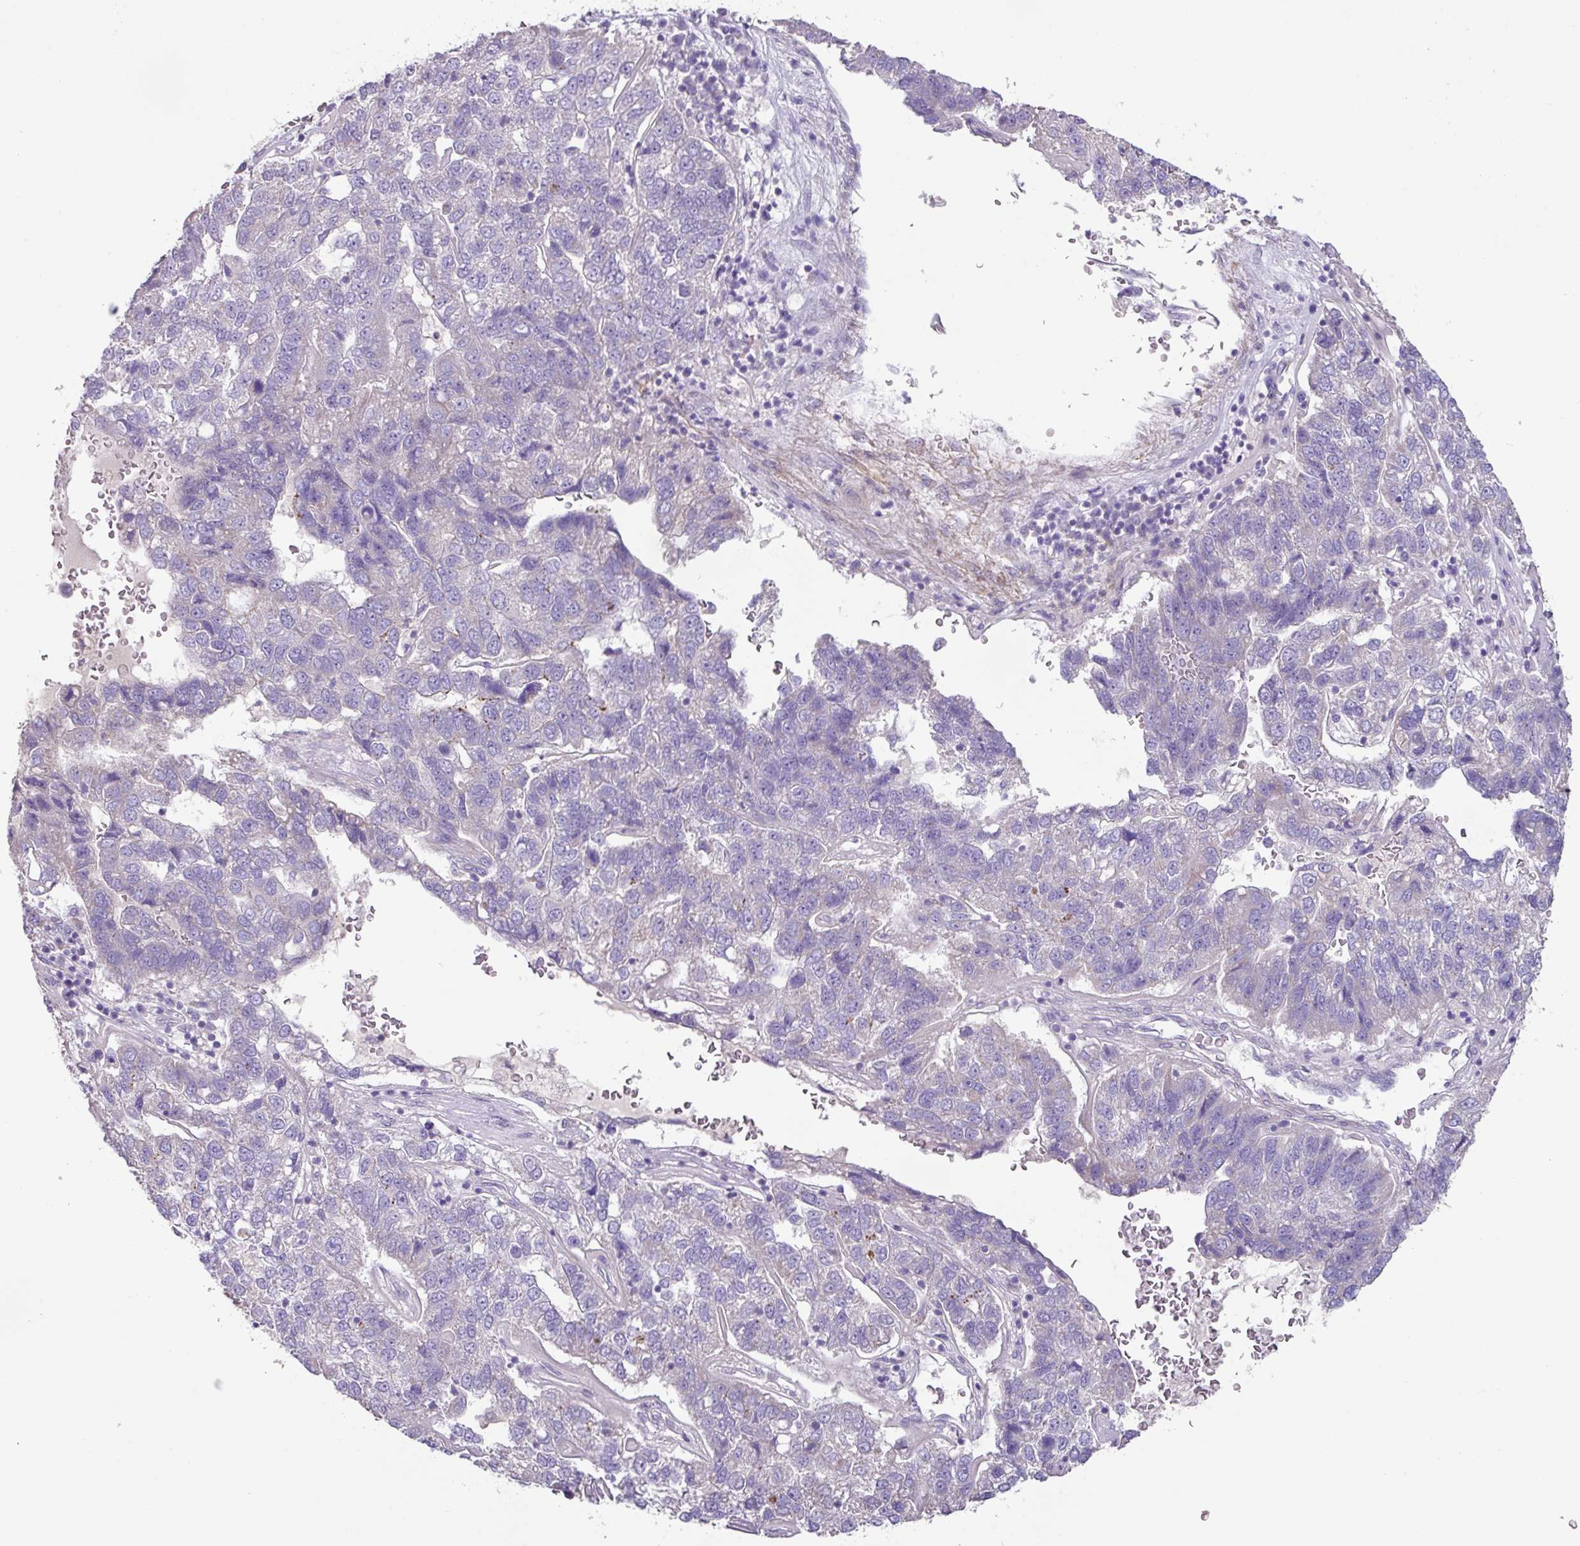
{"staining": {"intensity": "negative", "quantity": "none", "location": "none"}, "tissue": "pancreatic cancer", "cell_type": "Tumor cells", "image_type": "cancer", "snomed": [{"axis": "morphology", "description": "Adenocarcinoma, NOS"}, {"axis": "topography", "description": "Pancreas"}], "caption": "A micrograph of pancreatic adenocarcinoma stained for a protein displays no brown staining in tumor cells.", "gene": "MRRF", "patient": {"sex": "female", "age": 61}}